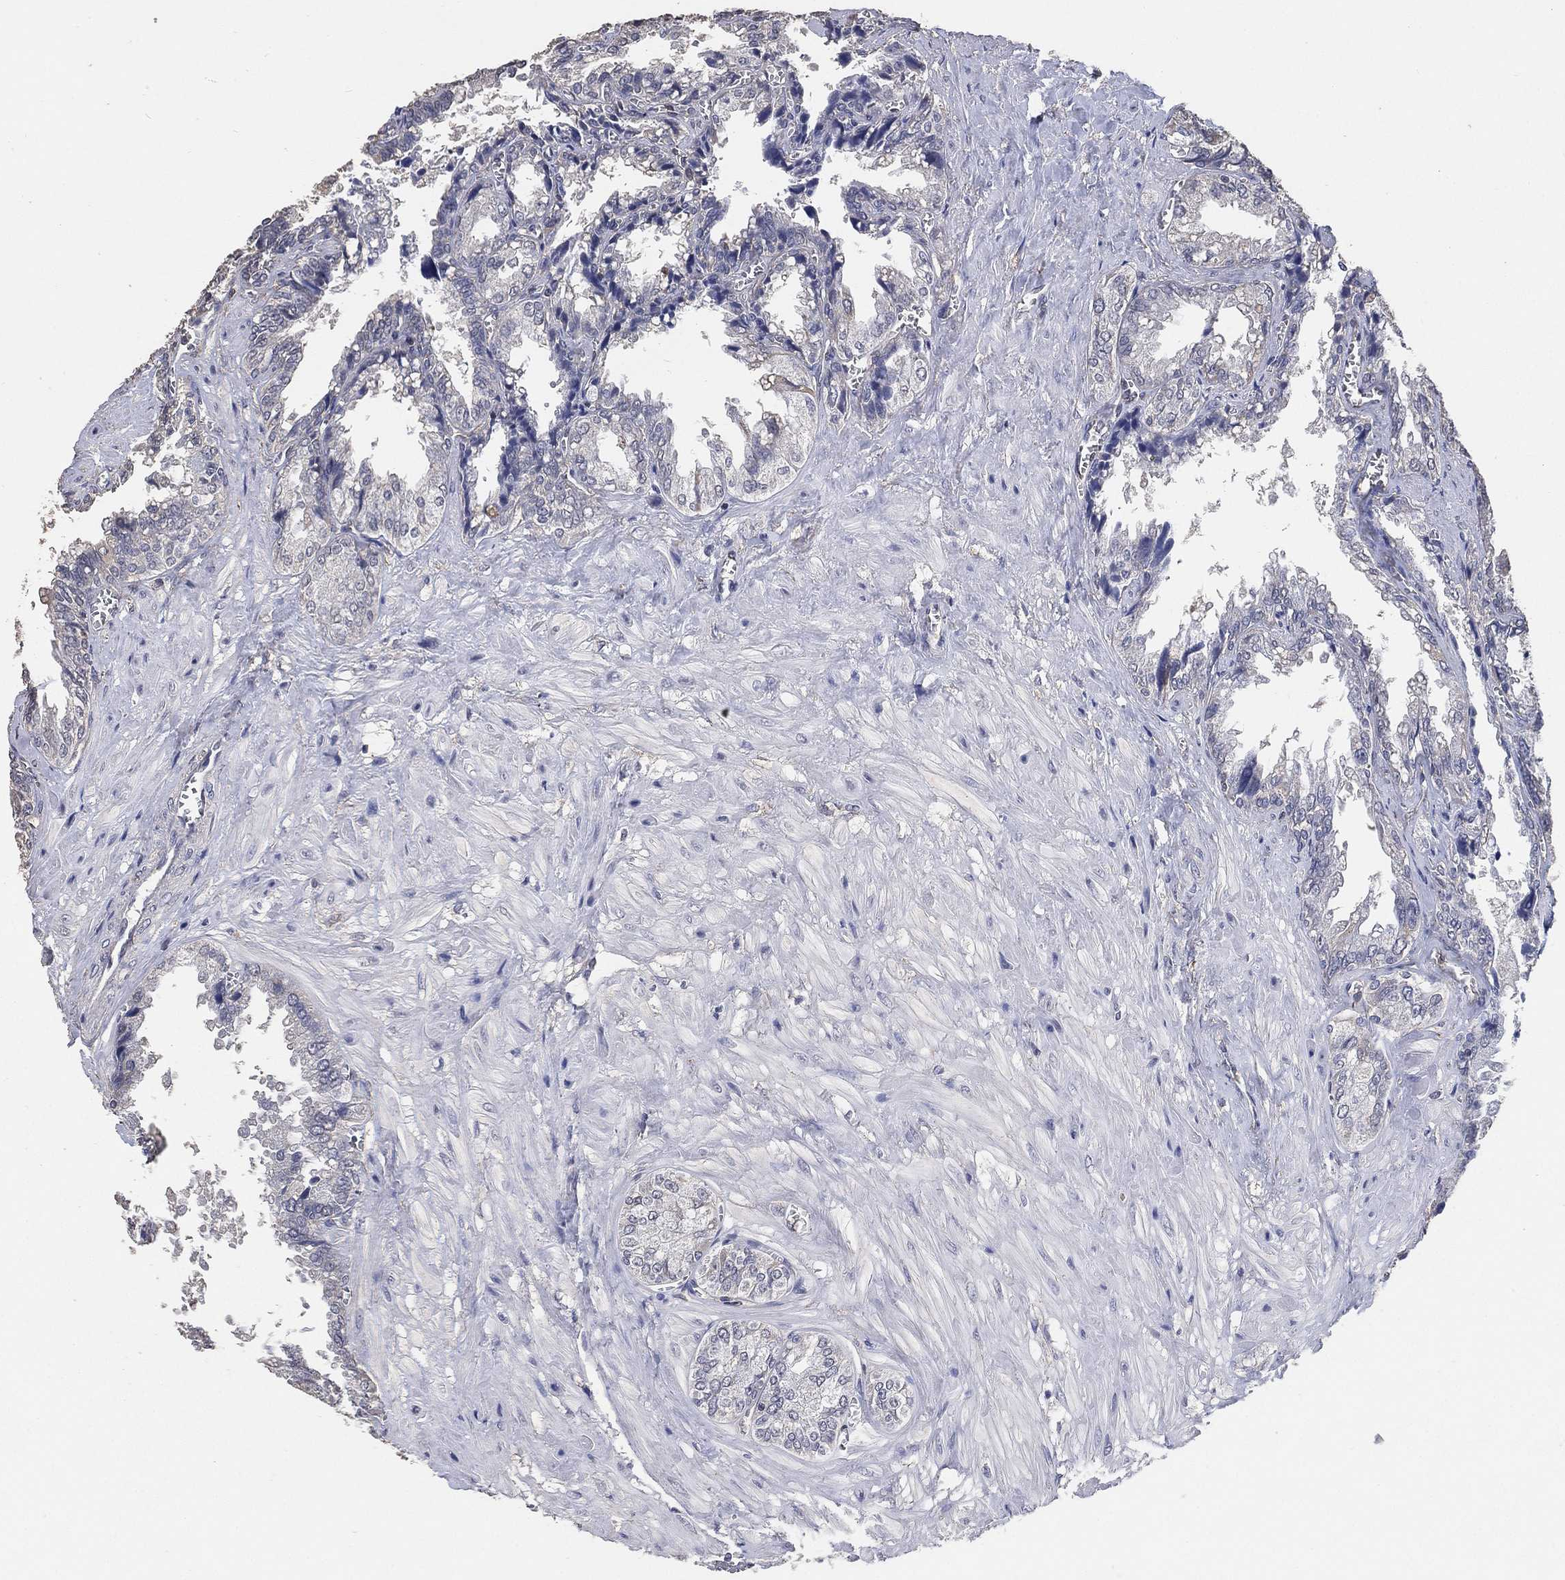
{"staining": {"intensity": "negative", "quantity": "none", "location": "none"}, "tissue": "seminal vesicle", "cell_type": "Glandular cells", "image_type": "normal", "snomed": [{"axis": "morphology", "description": "Normal tissue, NOS"}, {"axis": "topography", "description": "Seminal veicle"}], "caption": "IHC micrograph of benign seminal vesicle: human seminal vesicle stained with DAB (3,3'-diaminobenzidine) demonstrates no significant protein staining in glandular cells.", "gene": "KLK5", "patient": {"sex": "male", "age": 67}}